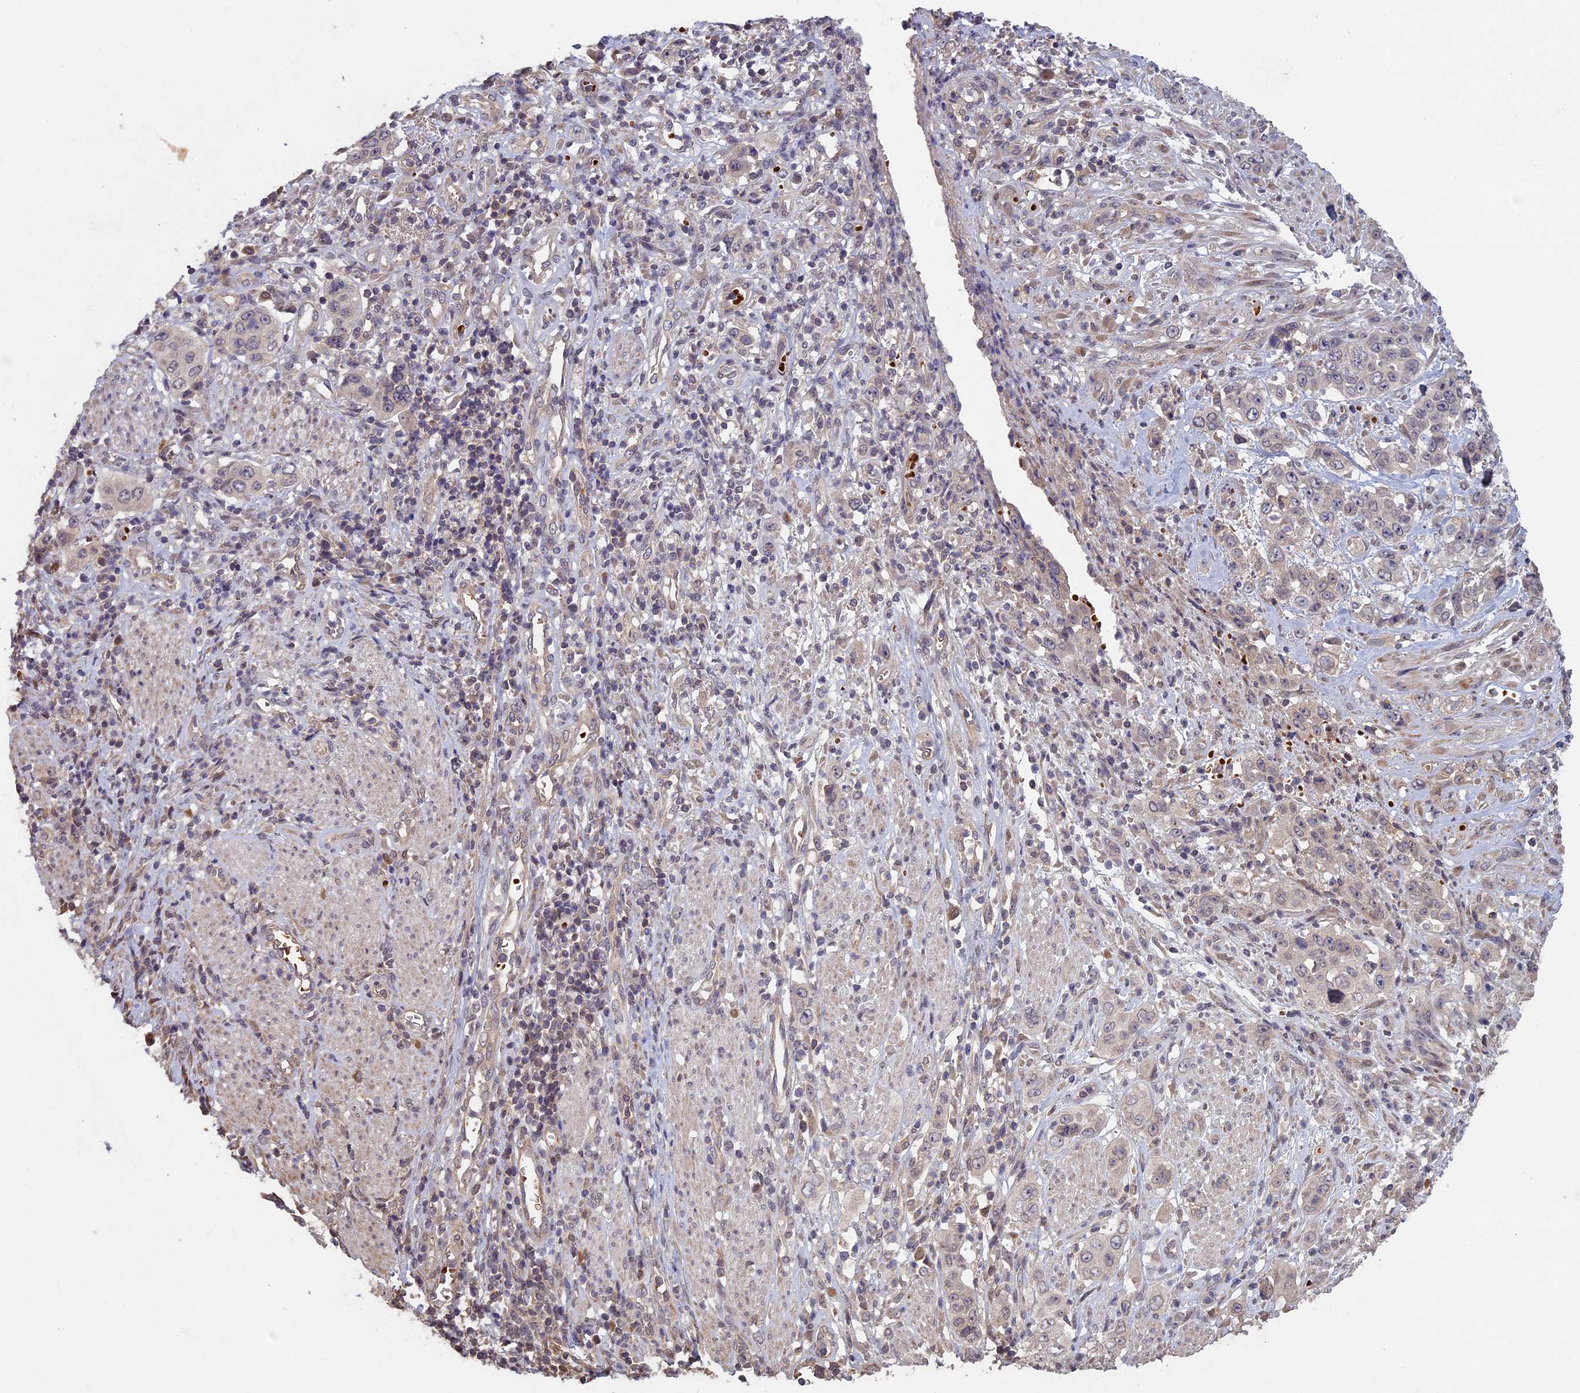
{"staining": {"intensity": "negative", "quantity": "none", "location": "none"}, "tissue": "stomach cancer", "cell_type": "Tumor cells", "image_type": "cancer", "snomed": [{"axis": "morphology", "description": "Adenocarcinoma, NOS"}, {"axis": "topography", "description": "Stomach, upper"}], "caption": "Micrograph shows no protein staining in tumor cells of stomach adenocarcinoma tissue. The staining was performed using DAB to visualize the protein expression in brown, while the nuclei were stained in blue with hematoxylin (Magnification: 20x).", "gene": "RCCD1", "patient": {"sex": "male", "age": 62}}